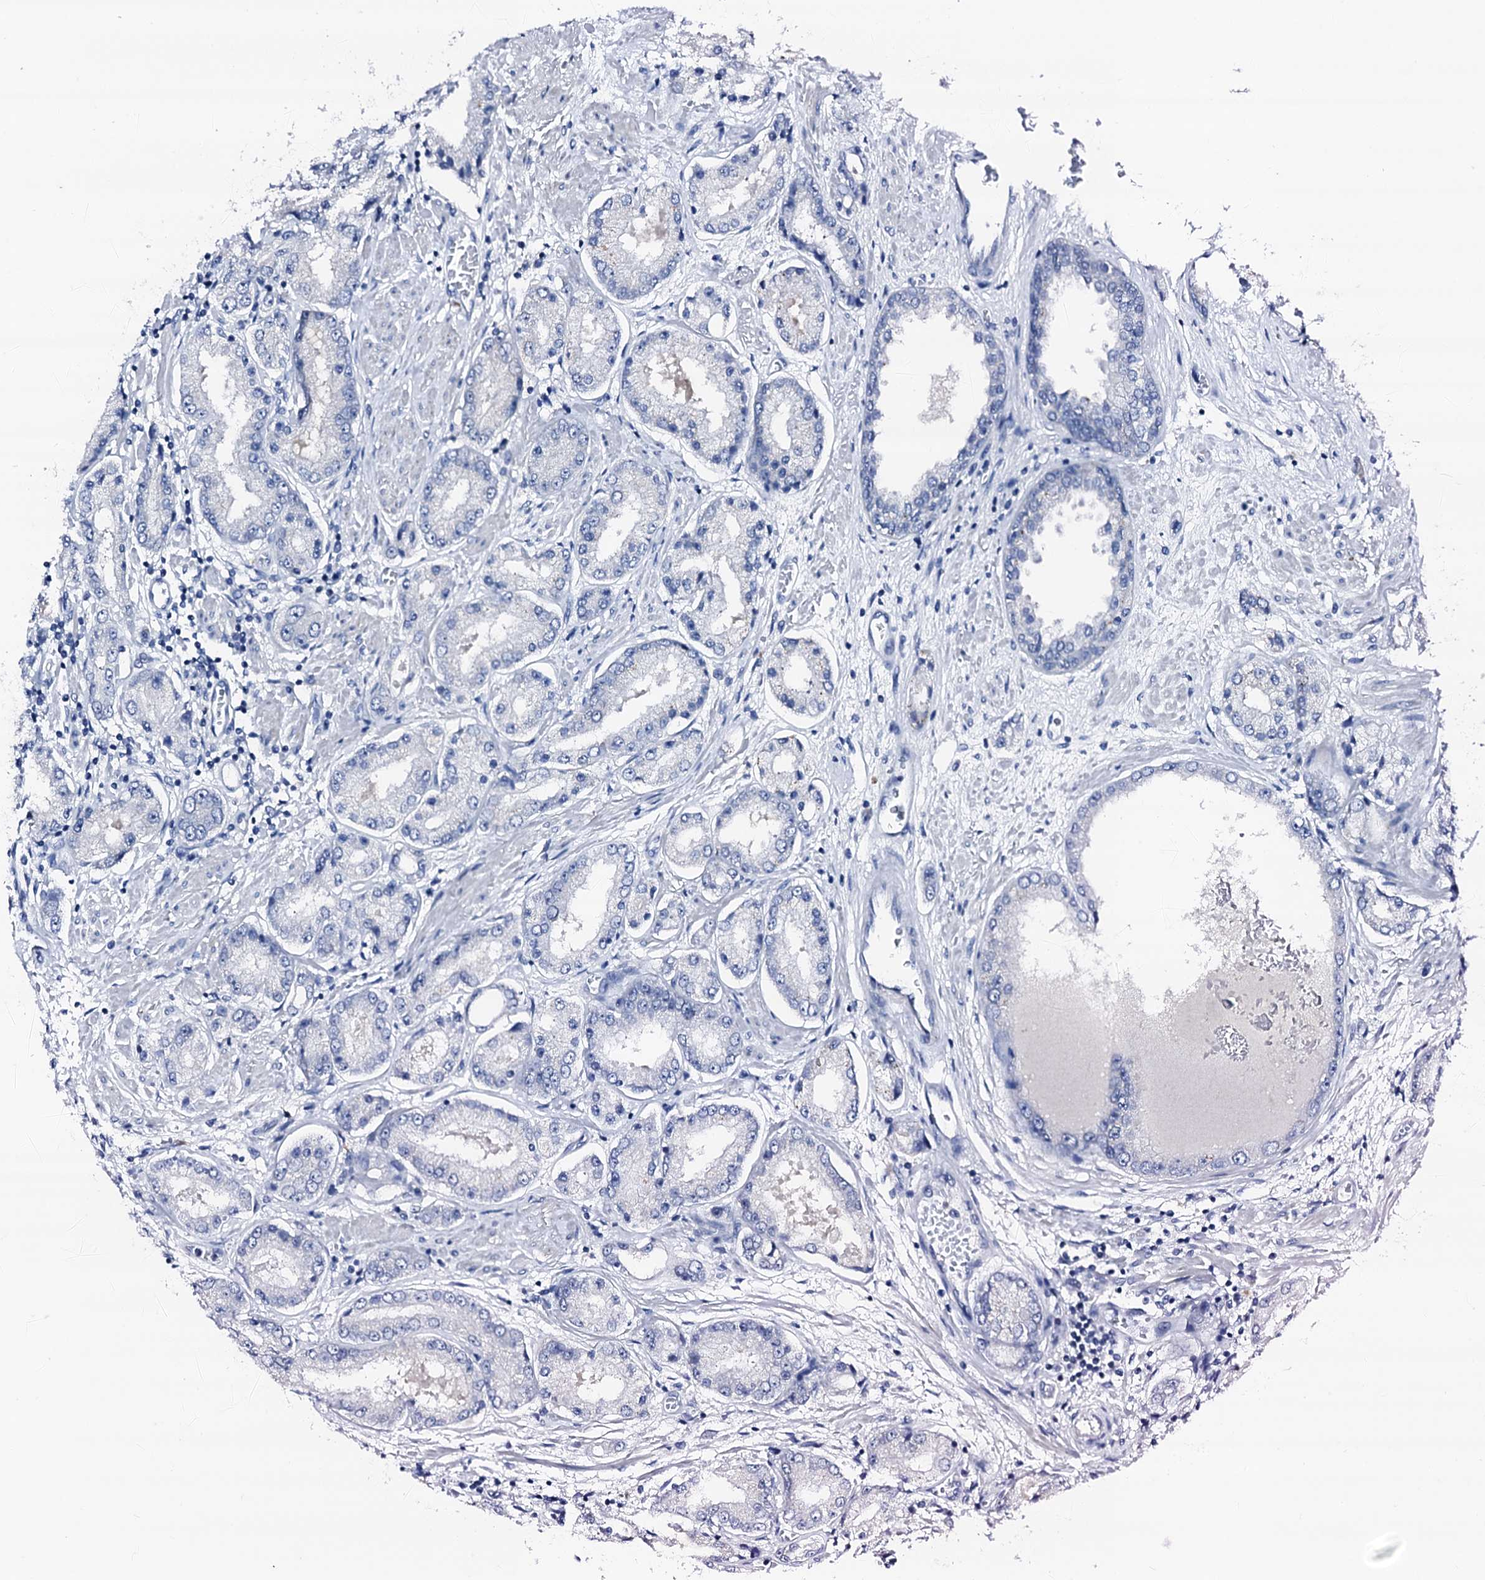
{"staining": {"intensity": "negative", "quantity": "none", "location": "none"}, "tissue": "prostate cancer", "cell_type": "Tumor cells", "image_type": "cancer", "snomed": [{"axis": "morphology", "description": "Adenocarcinoma, High grade"}, {"axis": "topography", "description": "Prostate"}], "caption": "DAB (3,3'-diaminobenzidine) immunohistochemical staining of prostate cancer displays no significant positivity in tumor cells.", "gene": "TRAFD1", "patient": {"sex": "male", "age": 59}}